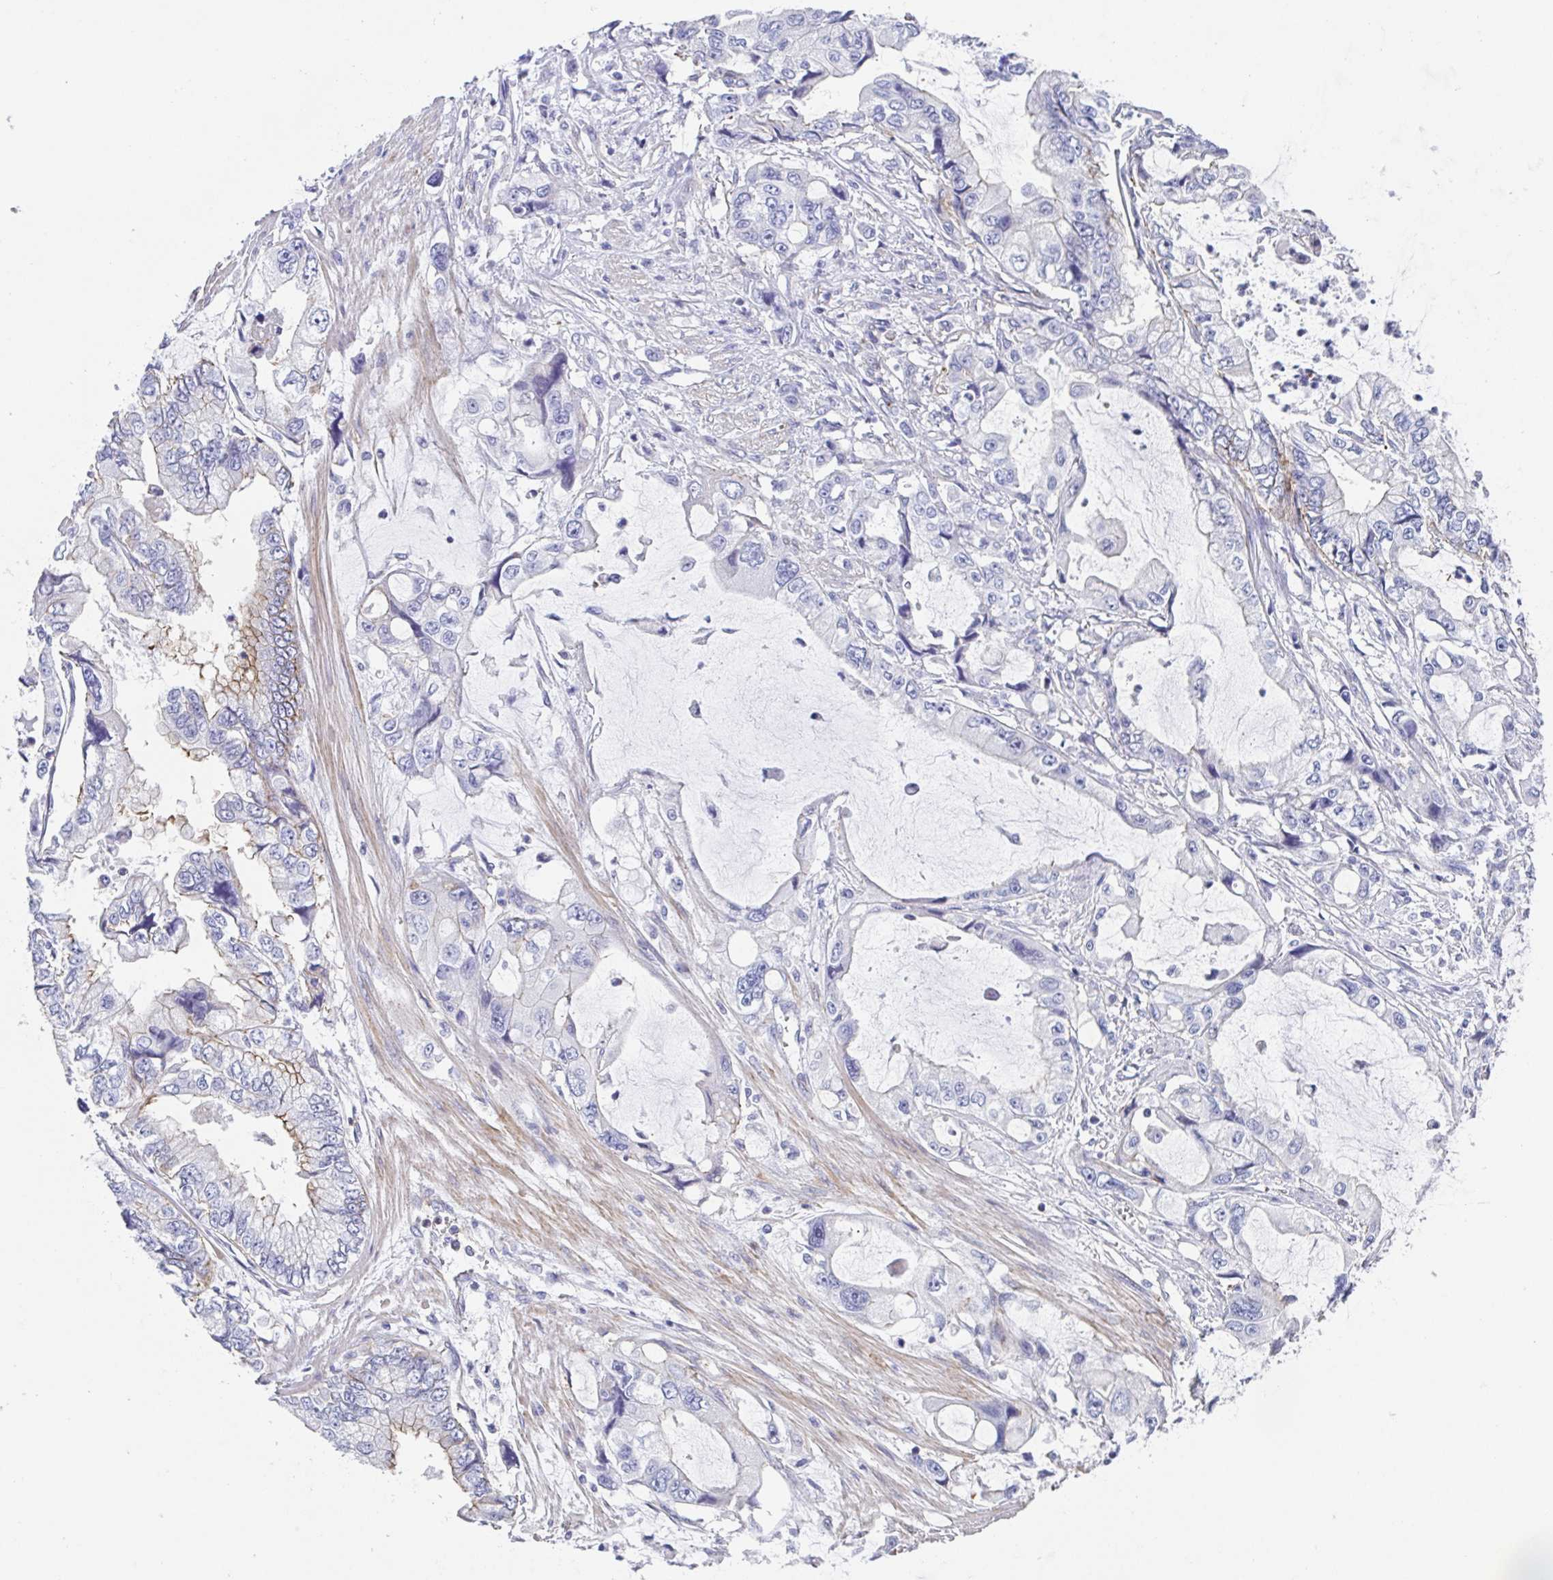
{"staining": {"intensity": "weak", "quantity": "<25%", "location": "cytoplasmic/membranous"}, "tissue": "stomach cancer", "cell_type": "Tumor cells", "image_type": "cancer", "snomed": [{"axis": "morphology", "description": "Adenocarcinoma, NOS"}, {"axis": "topography", "description": "Pancreas"}, {"axis": "topography", "description": "Stomach, upper"}, {"axis": "topography", "description": "Stomach"}], "caption": "DAB immunohistochemical staining of stomach cancer (adenocarcinoma) shows no significant expression in tumor cells.", "gene": "TRAM2", "patient": {"sex": "male", "age": 77}}